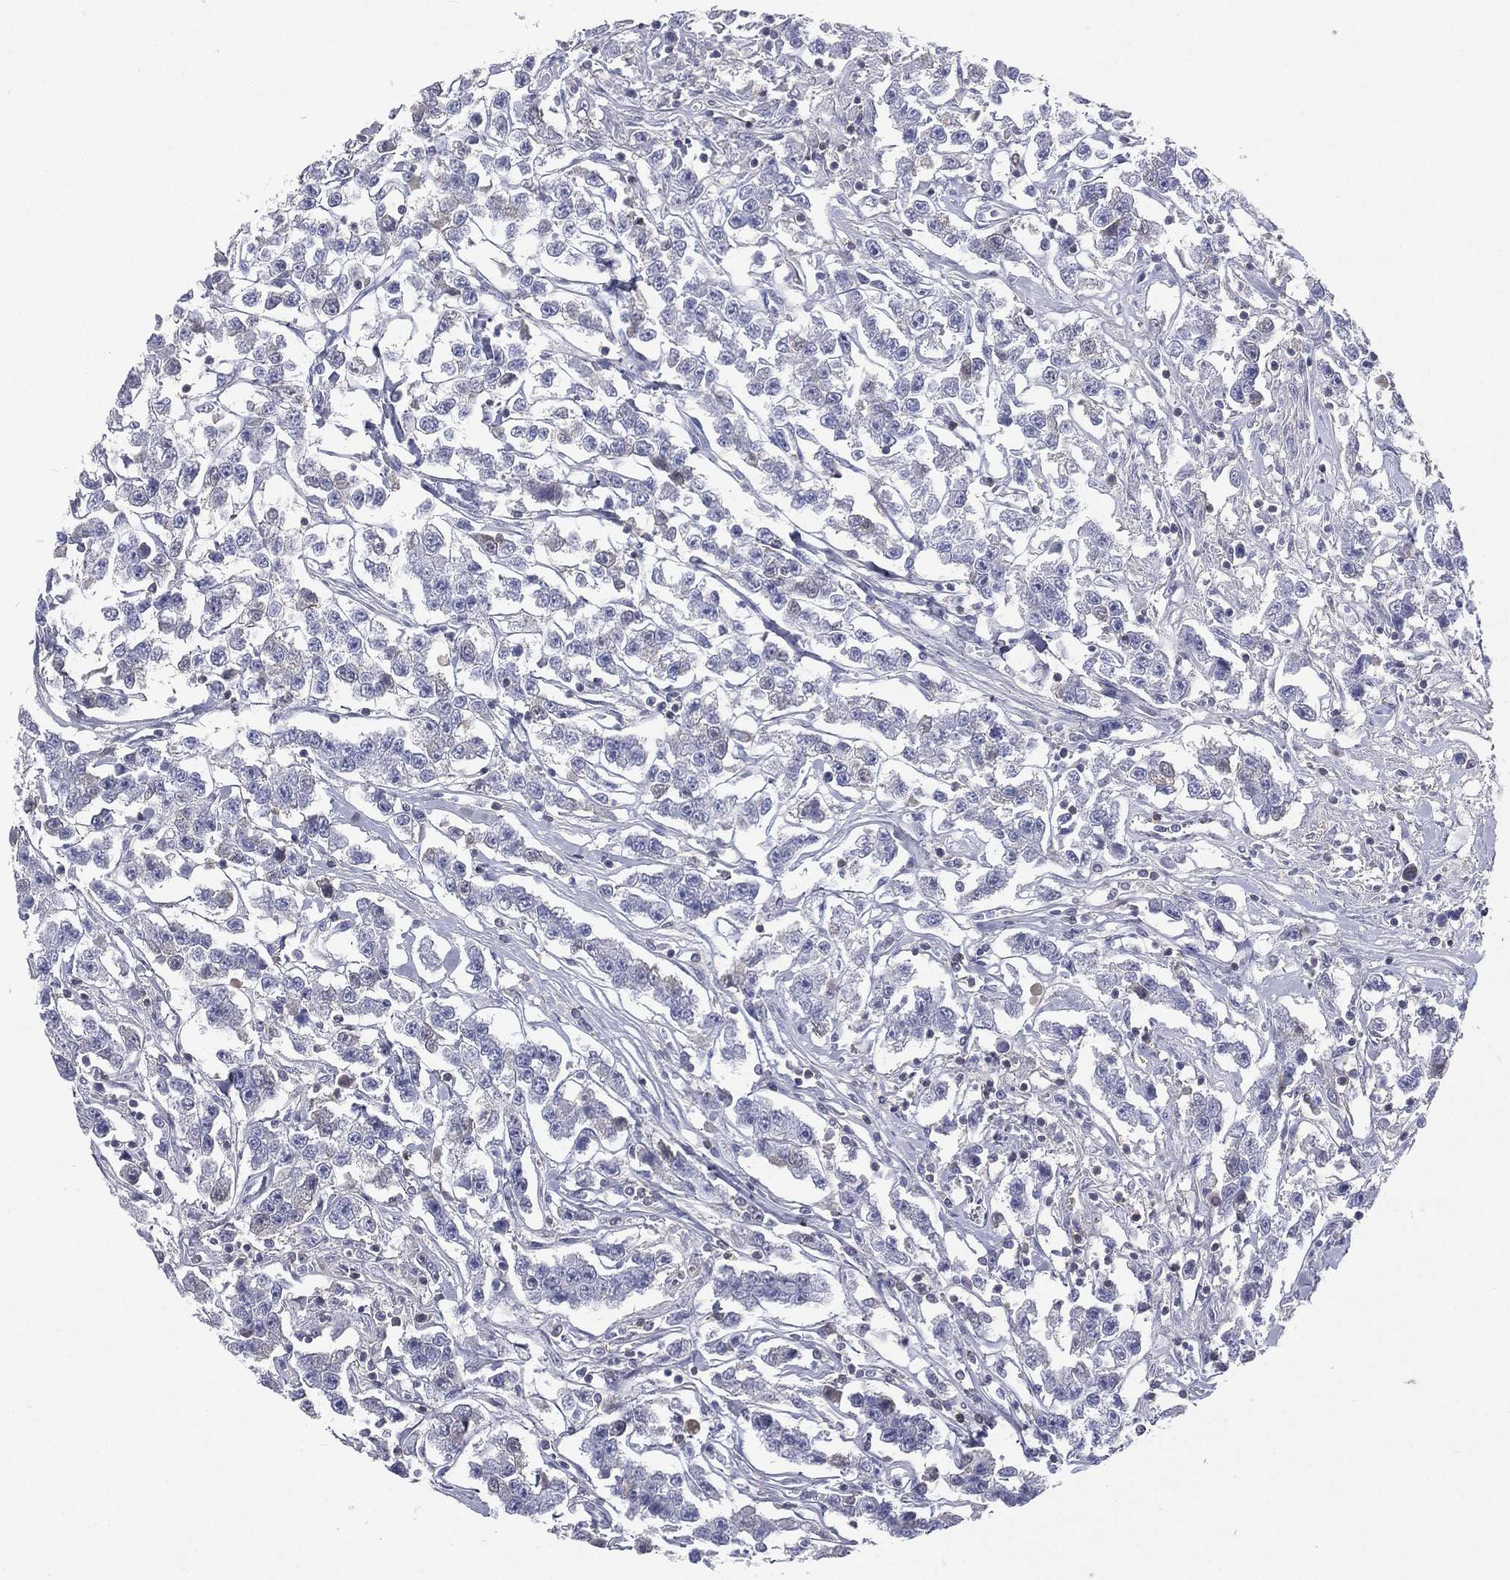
{"staining": {"intensity": "negative", "quantity": "none", "location": "none"}, "tissue": "testis cancer", "cell_type": "Tumor cells", "image_type": "cancer", "snomed": [{"axis": "morphology", "description": "Seminoma, NOS"}, {"axis": "topography", "description": "Testis"}], "caption": "Protein analysis of testis cancer demonstrates no significant expression in tumor cells. (IHC, brightfield microscopy, high magnification).", "gene": "CD3D", "patient": {"sex": "male", "age": 59}}